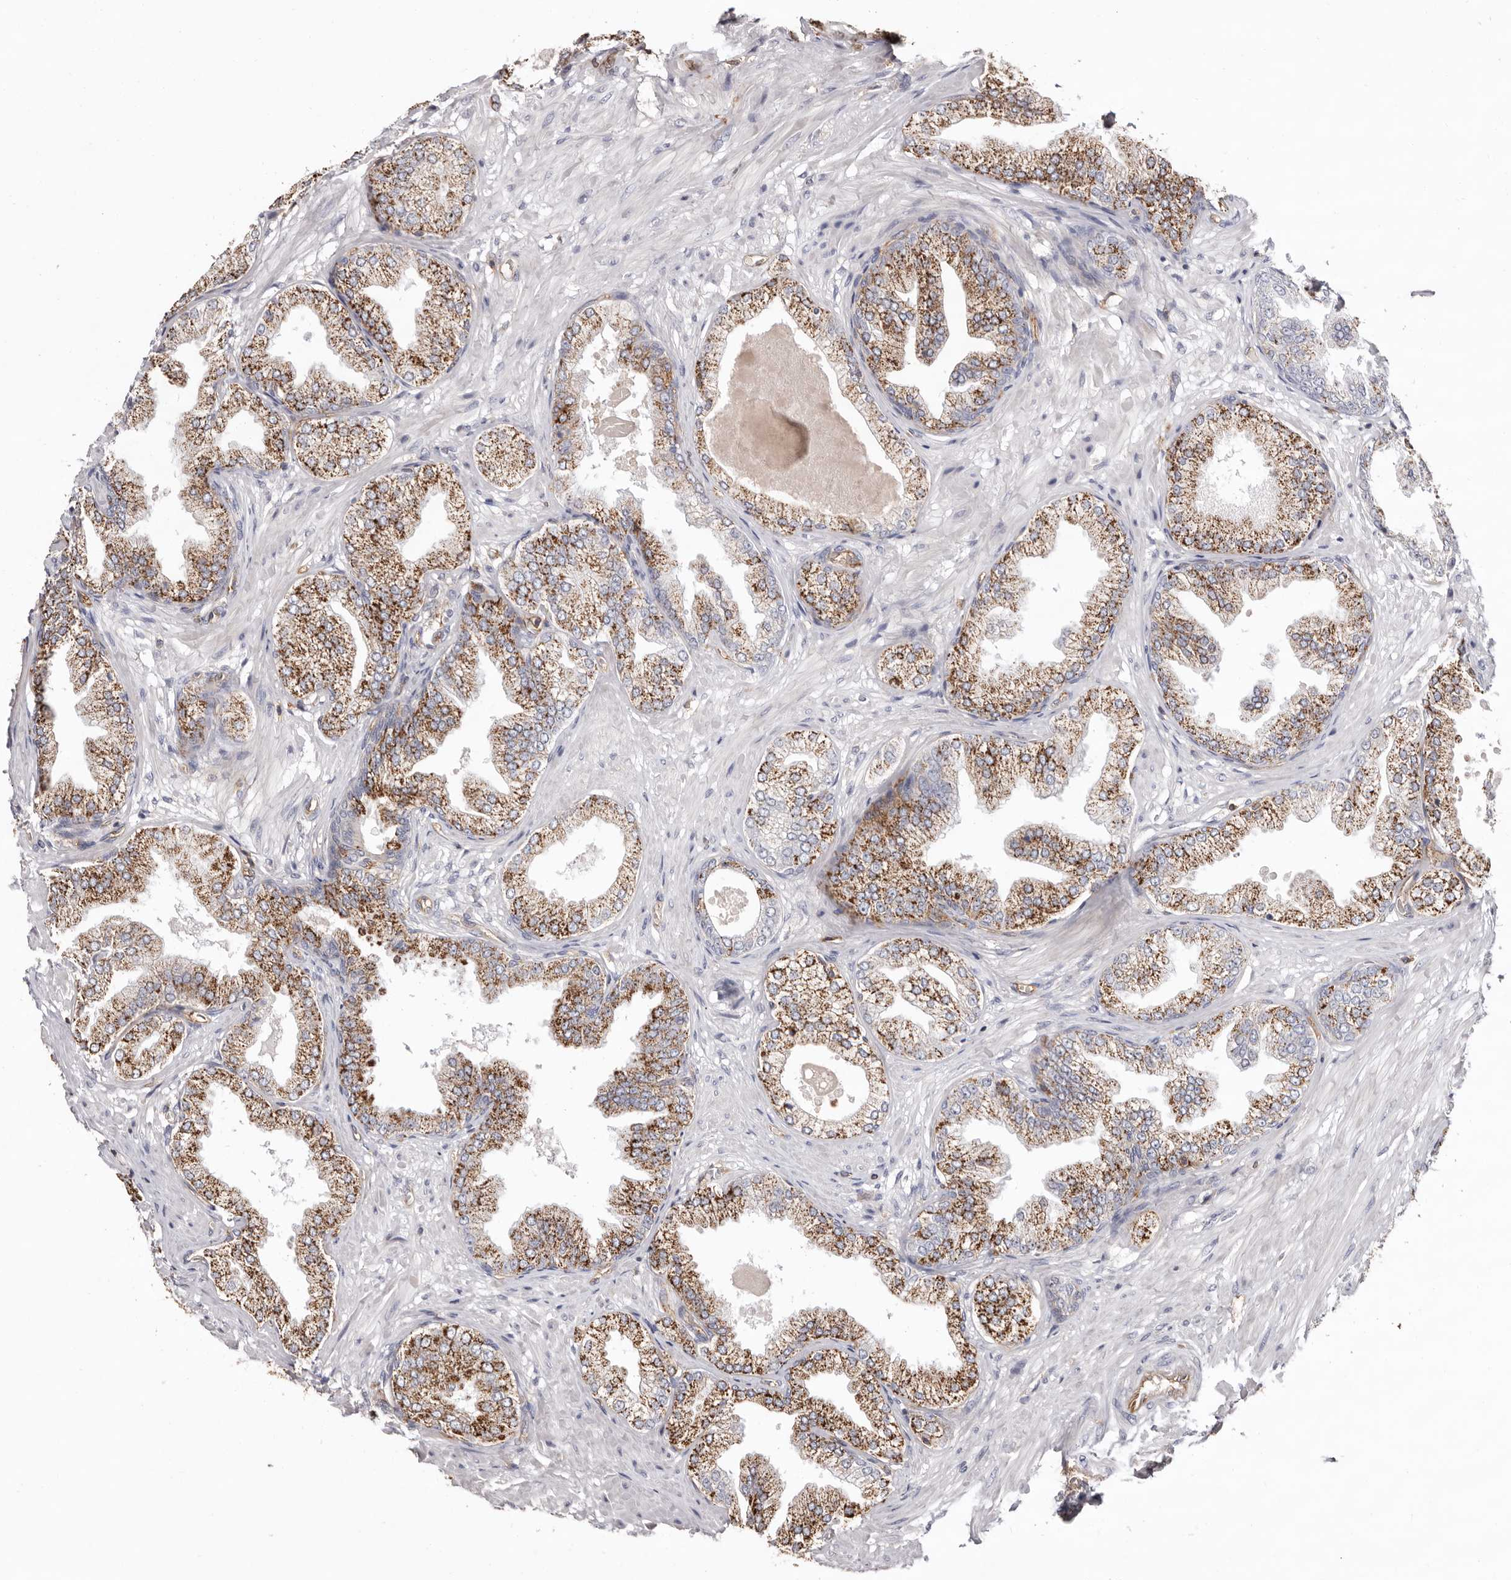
{"staining": {"intensity": "moderate", "quantity": ">75%", "location": "cytoplasmic/membranous"}, "tissue": "prostate cancer", "cell_type": "Tumor cells", "image_type": "cancer", "snomed": [{"axis": "morphology", "description": "Adenocarcinoma, Low grade"}, {"axis": "topography", "description": "Prostate"}], "caption": "A brown stain highlights moderate cytoplasmic/membranous positivity of a protein in human adenocarcinoma (low-grade) (prostate) tumor cells.", "gene": "MMACHC", "patient": {"sex": "male", "age": 63}}